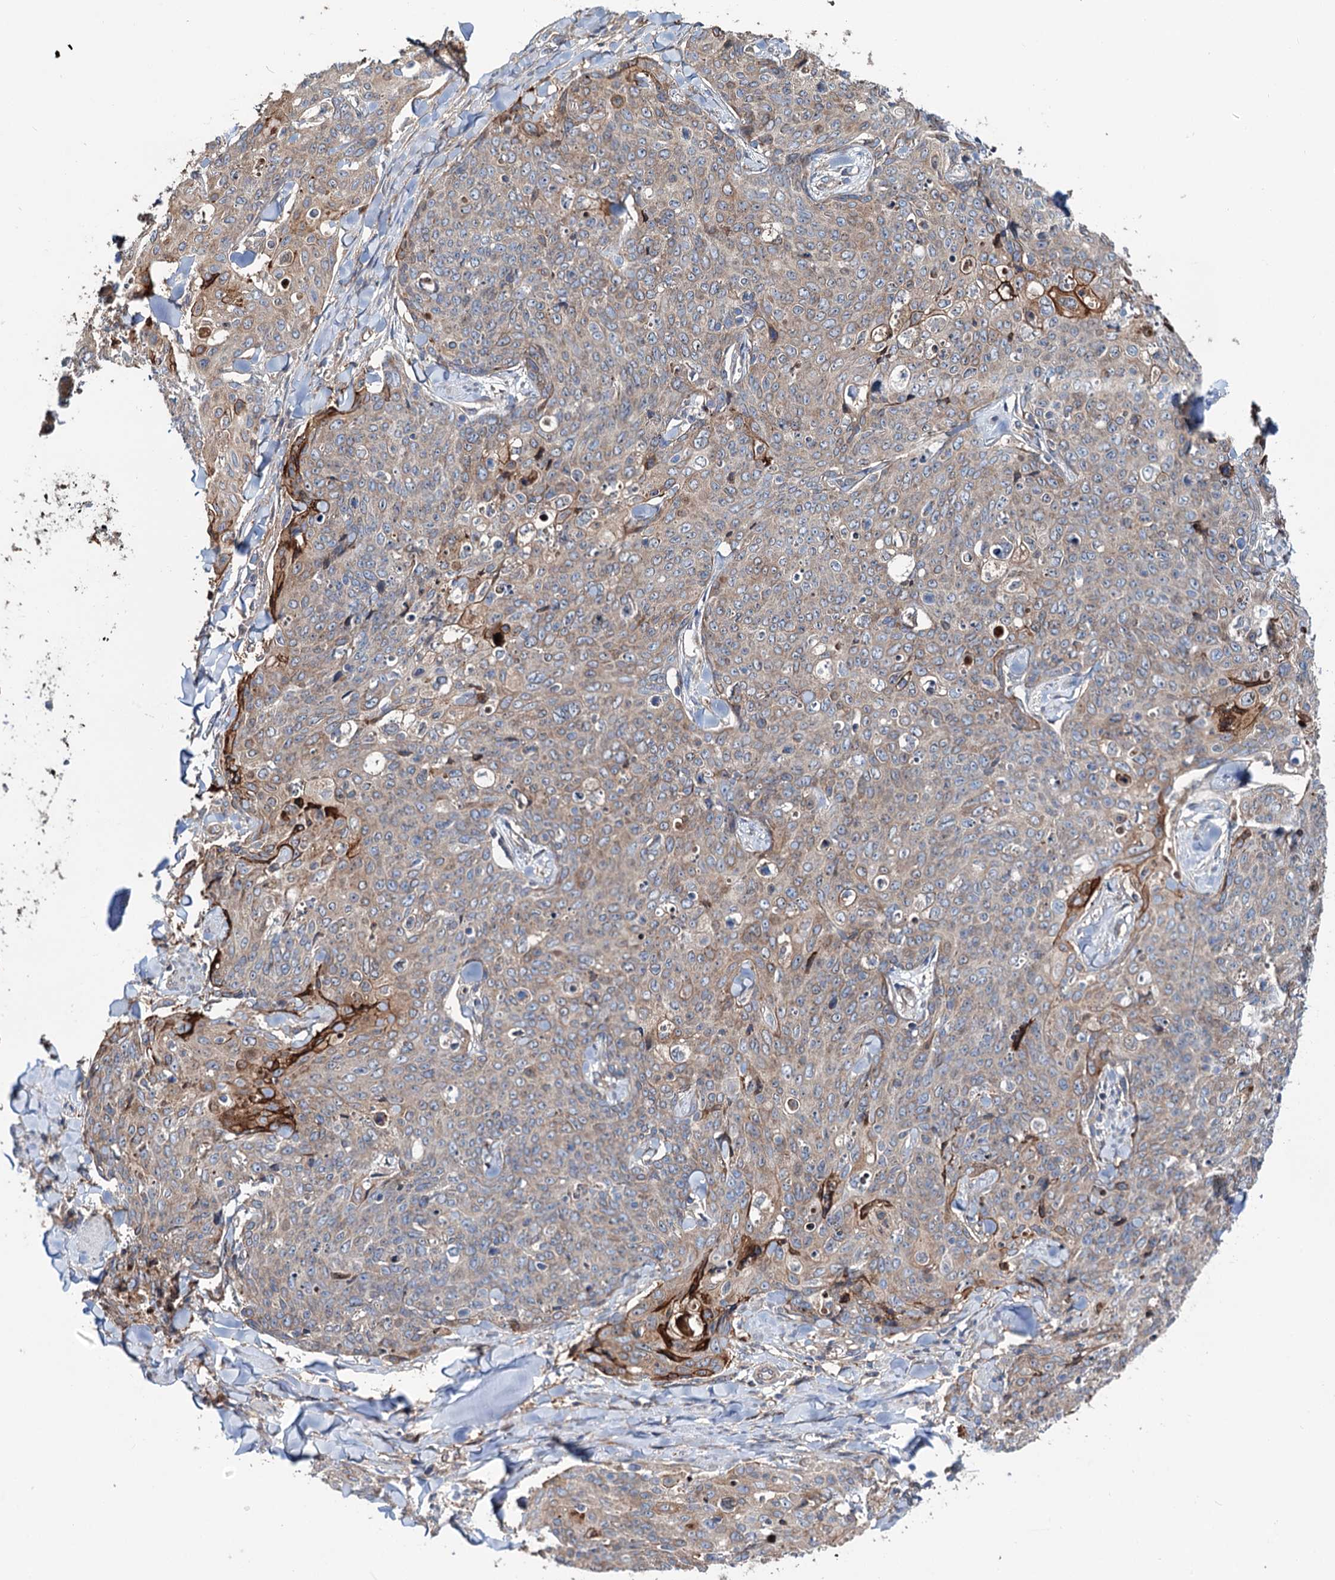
{"staining": {"intensity": "moderate", "quantity": "<25%", "location": "cytoplasmic/membranous"}, "tissue": "skin cancer", "cell_type": "Tumor cells", "image_type": "cancer", "snomed": [{"axis": "morphology", "description": "Squamous cell carcinoma, NOS"}, {"axis": "topography", "description": "Skin"}, {"axis": "topography", "description": "Vulva"}], "caption": "Human skin cancer stained for a protein (brown) shows moderate cytoplasmic/membranous positive staining in approximately <25% of tumor cells.", "gene": "PTDSS2", "patient": {"sex": "female", "age": 85}}